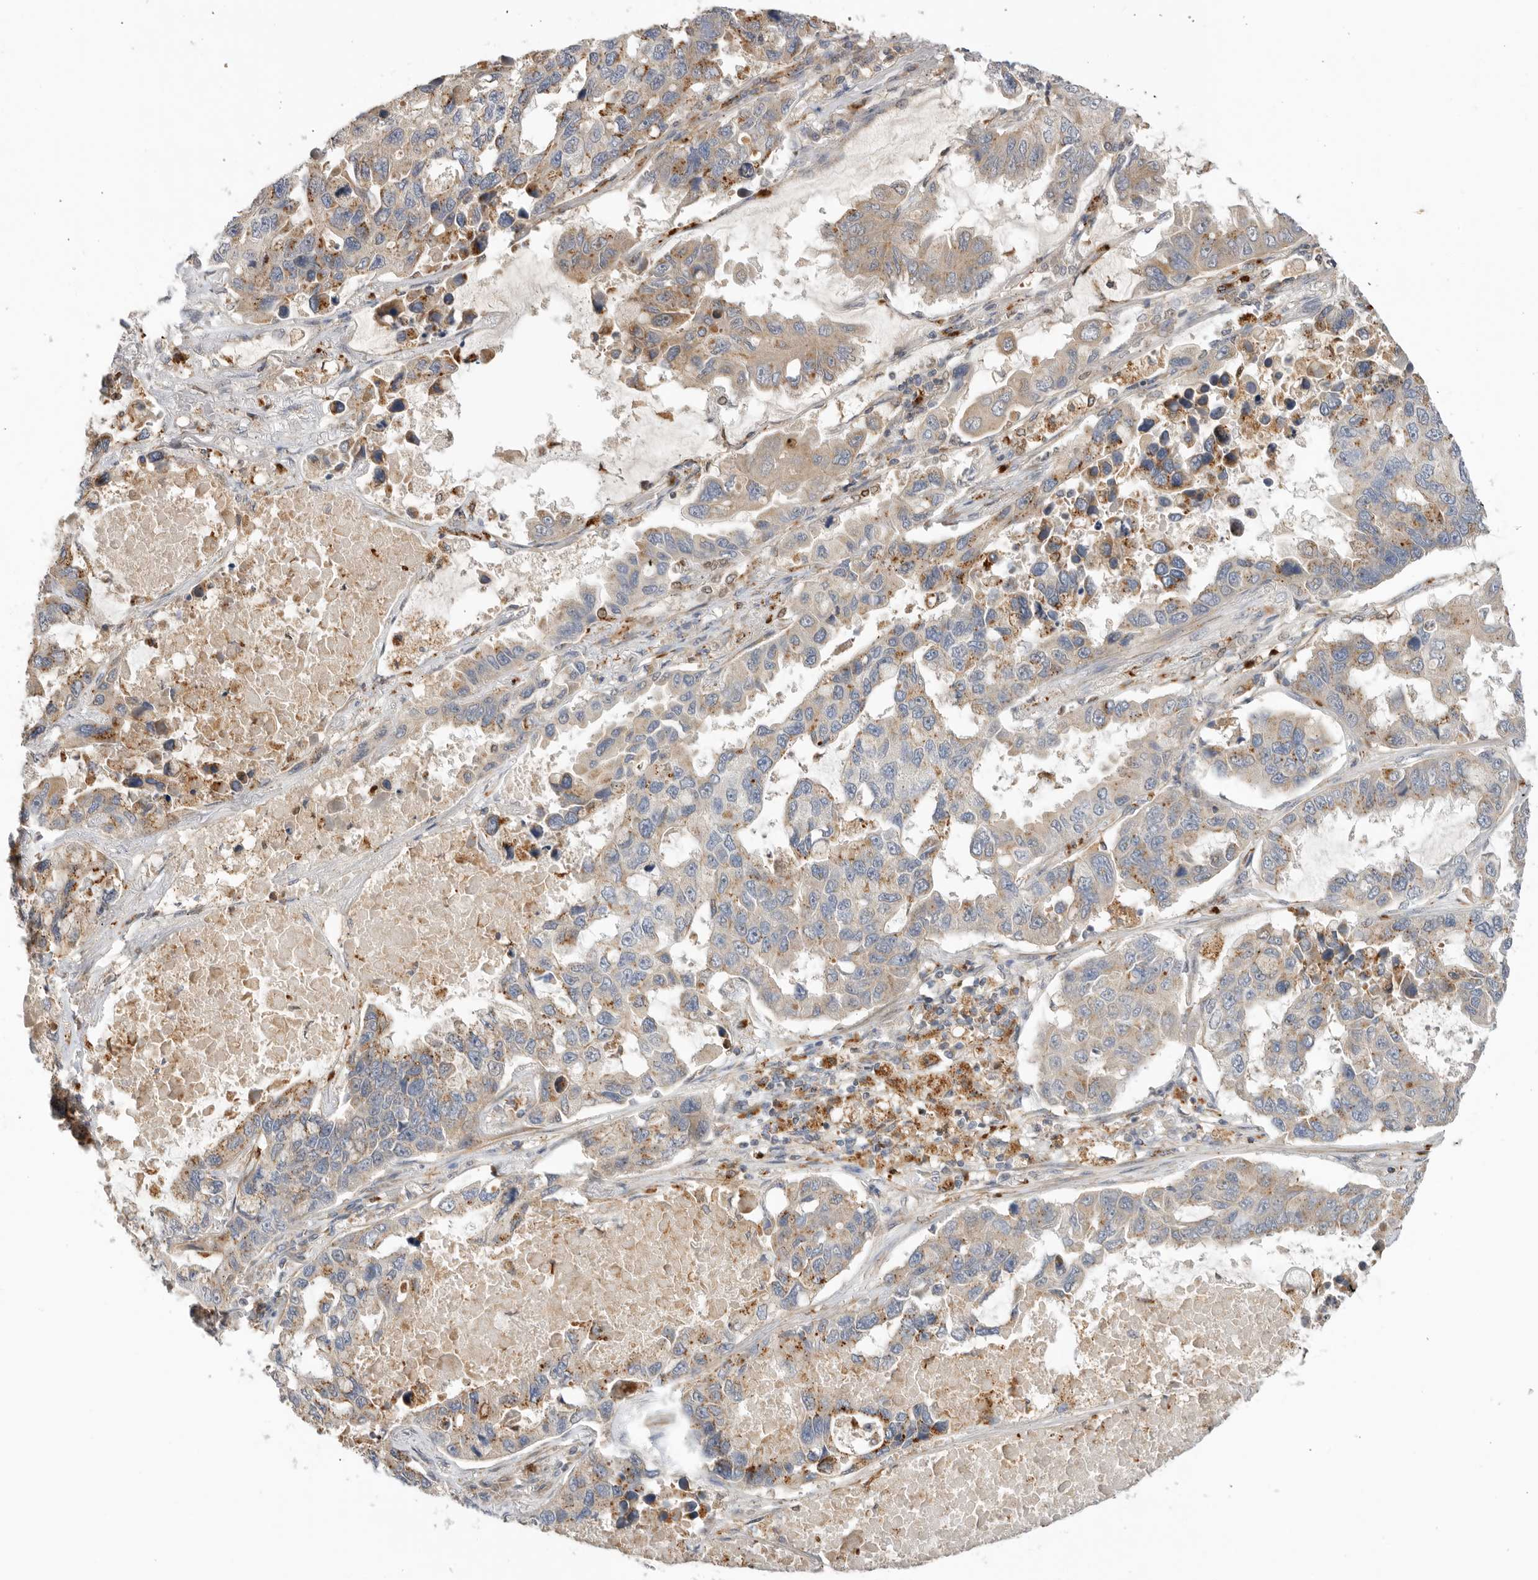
{"staining": {"intensity": "moderate", "quantity": "<25%", "location": "cytoplasmic/membranous"}, "tissue": "lung cancer", "cell_type": "Tumor cells", "image_type": "cancer", "snomed": [{"axis": "morphology", "description": "Adenocarcinoma, NOS"}, {"axis": "topography", "description": "Lung"}], "caption": "Immunohistochemistry (IHC) (DAB) staining of human lung adenocarcinoma displays moderate cytoplasmic/membranous protein staining in approximately <25% of tumor cells.", "gene": "GNE", "patient": {"sex": "male", "age": 64}}